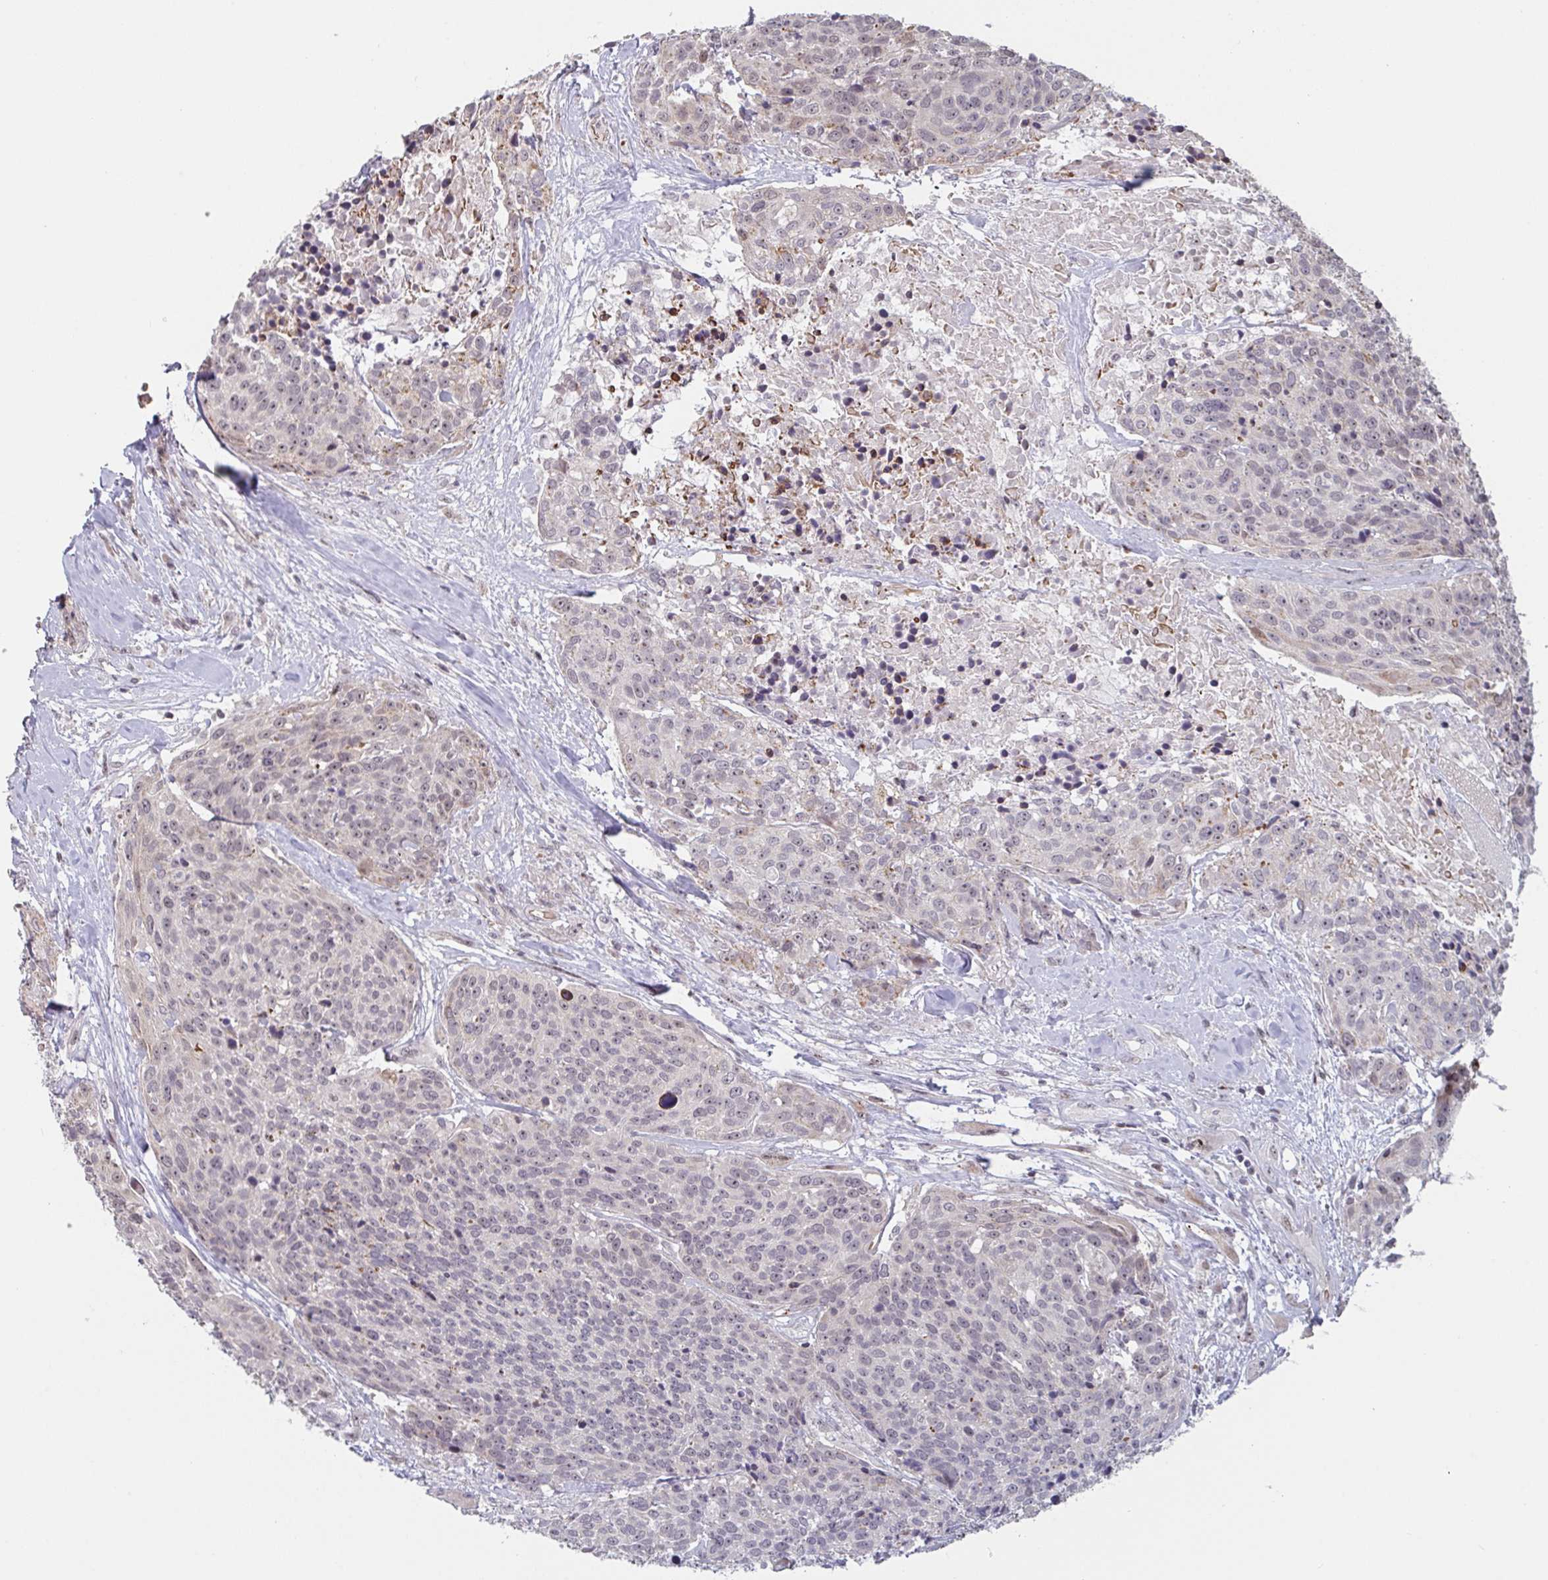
{"staining": {"intensity": "weak", "quantity": "<25%", "location": "cytoplasmic/membranous,nuclear"}, "tissue": "head and neck cancer", "cell_type": "Tumor cells", "image_type": "cancer", "snomed": [{"axis": "morphology", "description": "Squamous cell carcinoma, NOS"}, {"axis": "topography", "description": "Oral tissue"}, {"axis": "topography", "description": "Head-Neck"}], "caption": "DAB (3,3'-diaminobenzidine) immunohistochemical staining of squamous cell carcinoma (head and neck) exhibits no significant positivity in tumor cells. (Stains: DAB immunohistochemistry (IHC) with hematoxylin counter stain, Microscopy: brightfield microscopy at high magnification).", "gene": "NLRP13", "patient": {"sex": "male", "age": 64}}